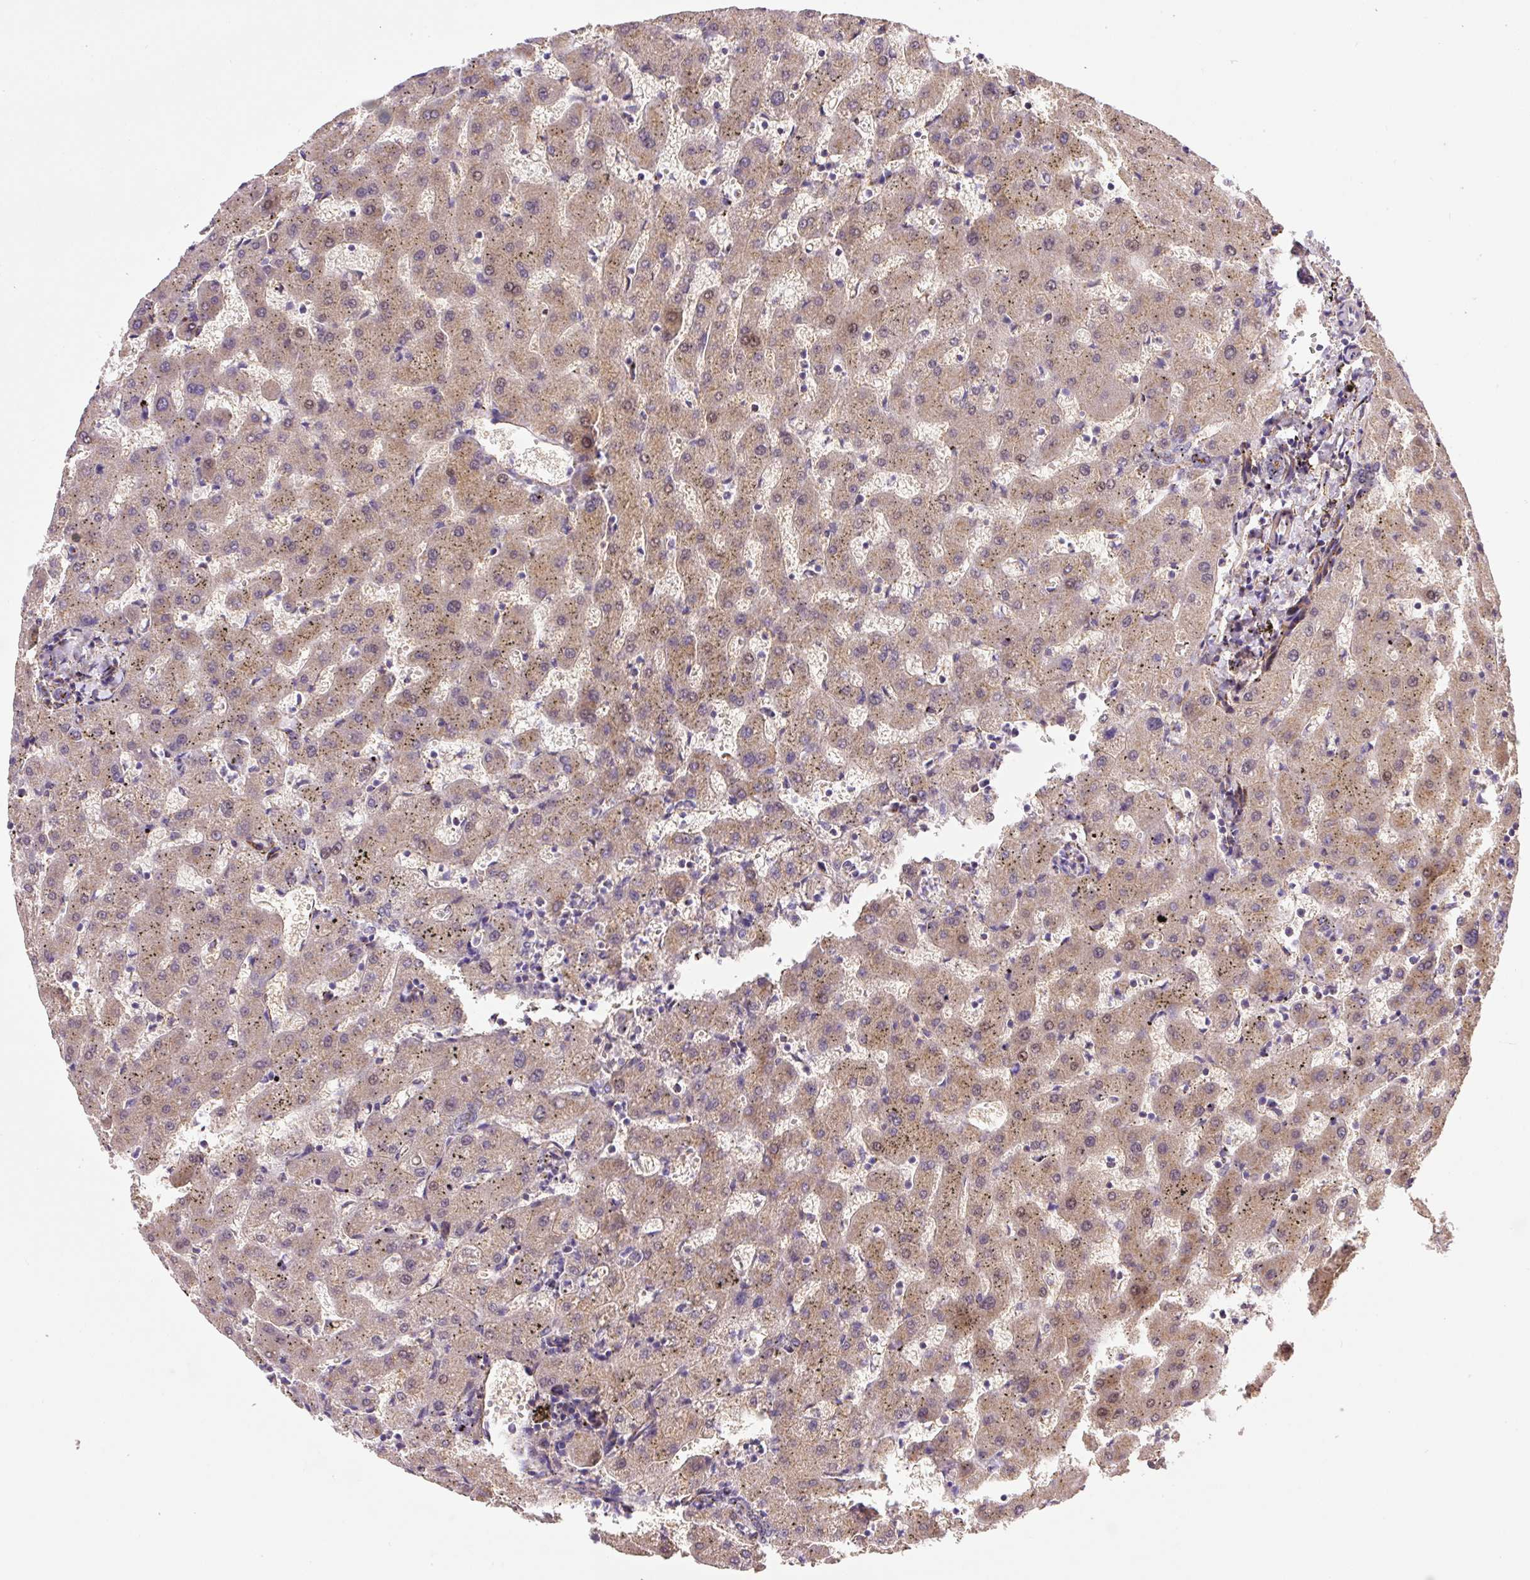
{"staining": {"intensity": "negative", "quantity": "none", "location": "none"}, "tissue": "liver", "cell_type": "Cholangiocytes", "image_type": "normal", "snomed": [{"axis": "morphology", "description": "Normal tissue, NOS"}, {"axis": "topography", "description": "Liver"}], "caption": "This is an immunohistochemistry (IHC) image of benign human liver. There is no expression in cholangiocytes.", "gene": "RNF170", "patient": {"sex": "female", "age": 63}}